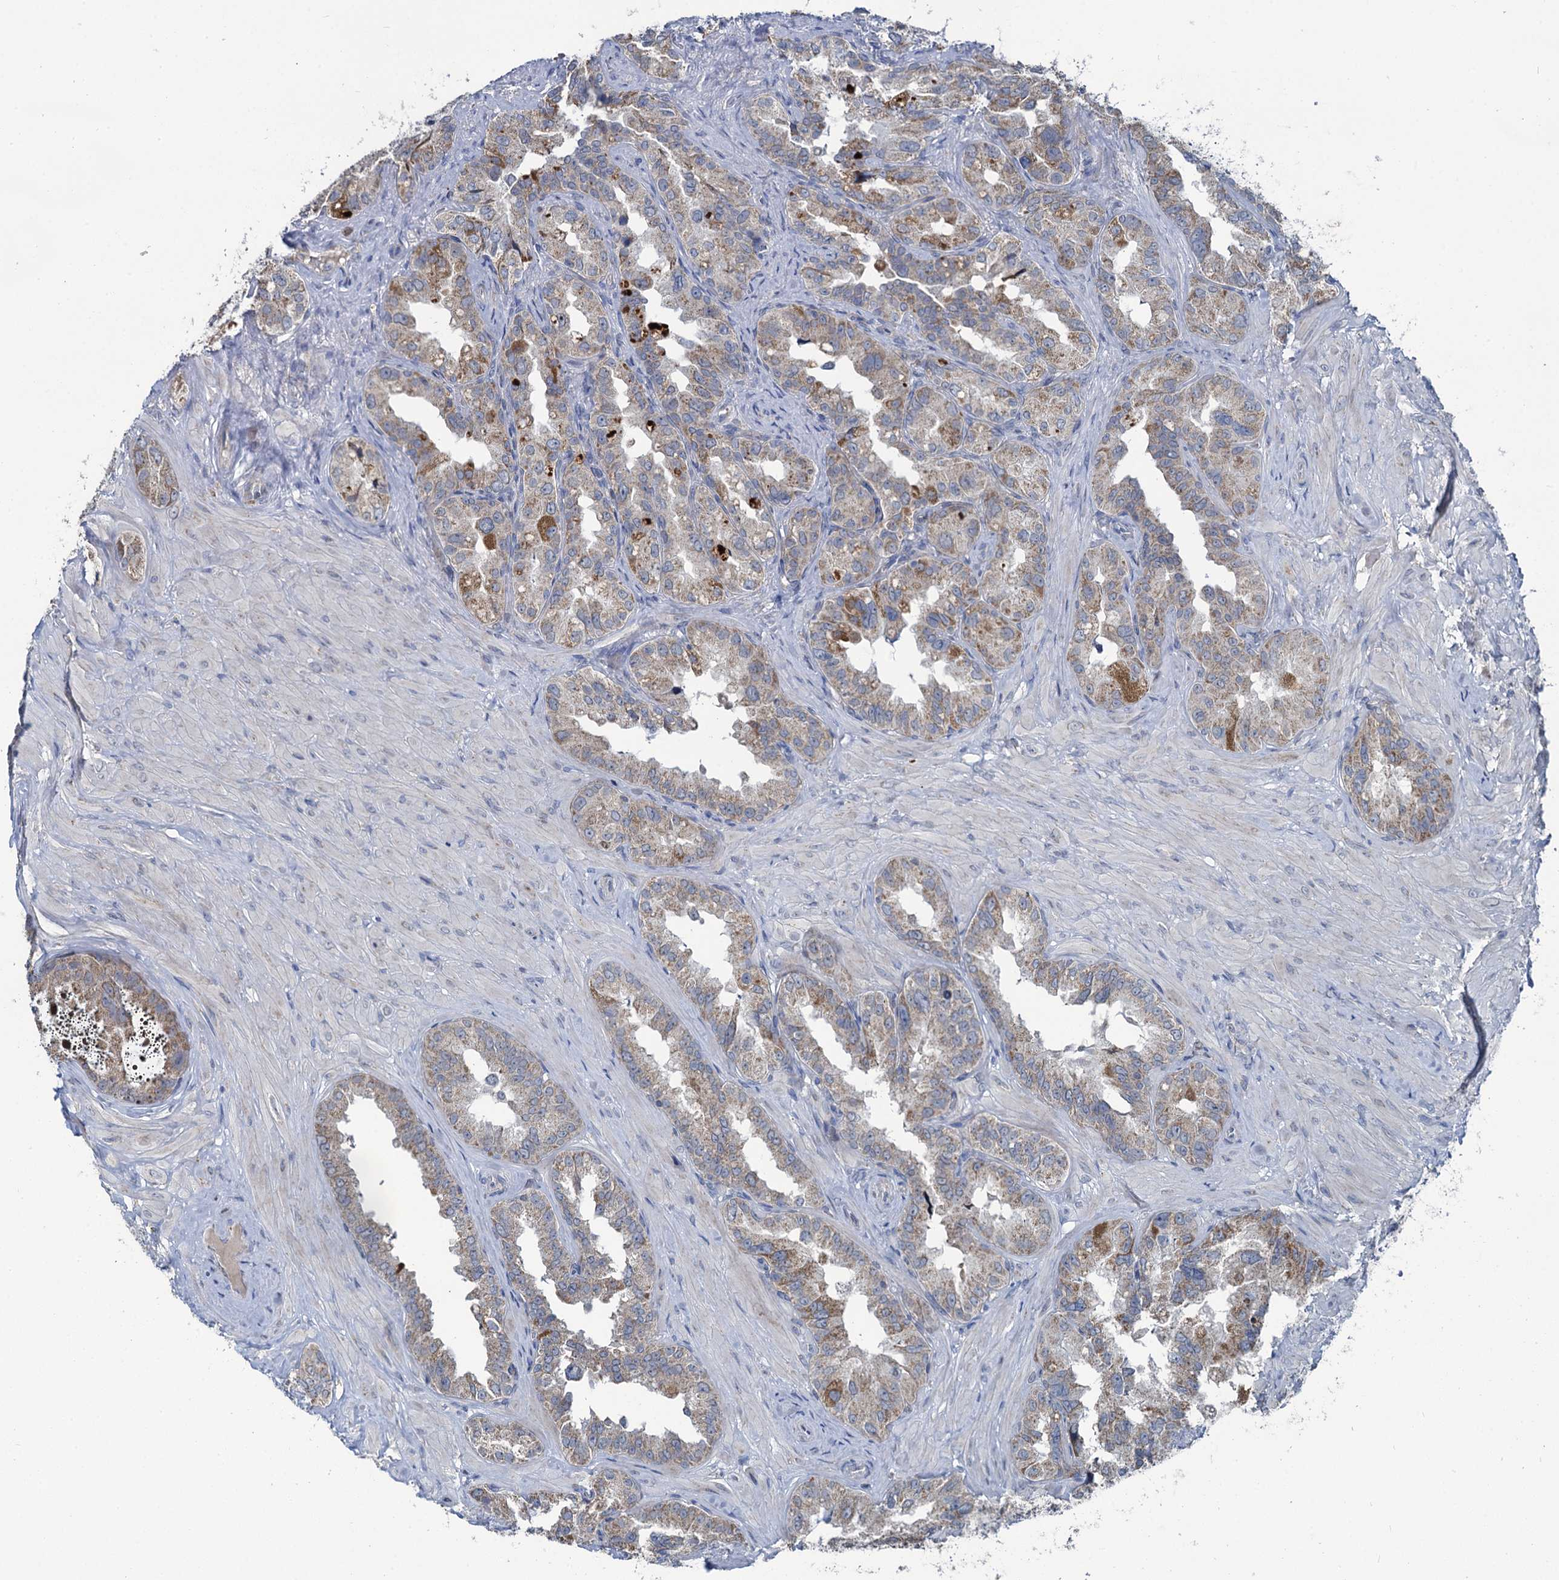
{"staining": {"intensity": "moderate", "quantity": ">75%", "location": "cytoplasmic/membranous"}, "tissue": "seminal vesicle", "cell_type": "Glandular cells", "image_type": "normal", "snomed": [{"axis": "morphology", "description": "Normal tissue, NOS"}, {"axis": "topography", "description": "Seminal veicle"}, {"axis": "topography", "description": "Peripheral nerve tissue"}], "caption": "The photomicrograph displays staining of benign seminal vesicle, revealing moderate cytoplasmic/membranous protein positivity (brown color) within glandular cells. (Stains: DAB in brown, nuclei in blue, Microscopy: brightfield microscopy at high magnification).", "gene": "METTL4", "patient": {"sex": "male", "age": 67}}